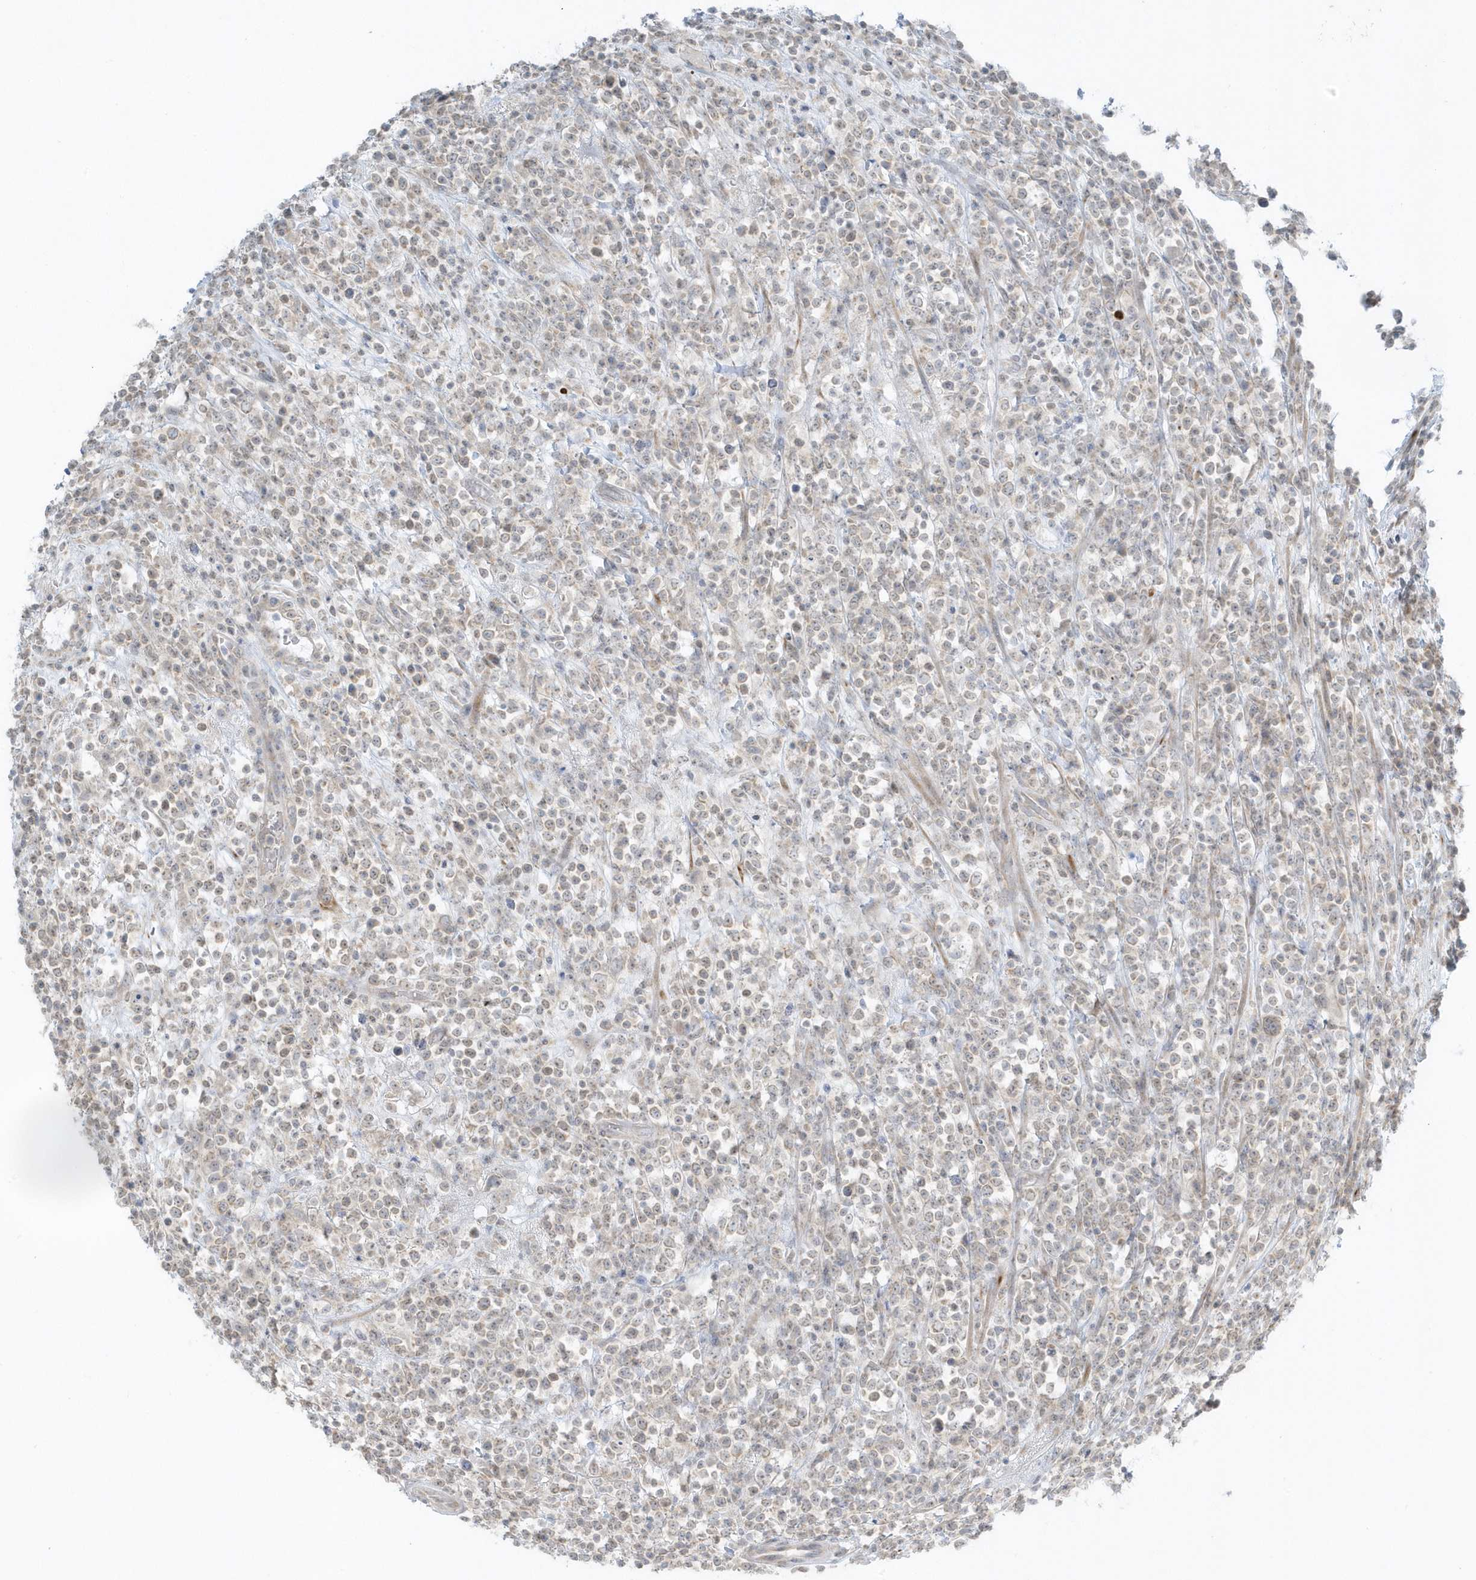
{"staining": {"intensity": "weak", "quantity": "<25%", "location": "cytoplasmic/membranous"}, "tissue": "lymphoma", "cell_type": "Tumor cells", "image_type": "cancer", "snomed": [{"axis": "morphology", "description": "Malignant lymphoma, non-Hodgkin's type, High grade"}, {"axis": "topography", "description": "Colon"}], "caption": "DAB immunohistochemical staining of human lymphoma reveals no significant positivity in tumor cells.", "gene": "SCN3A", "patient": {"sex": "female", "age": 53}}